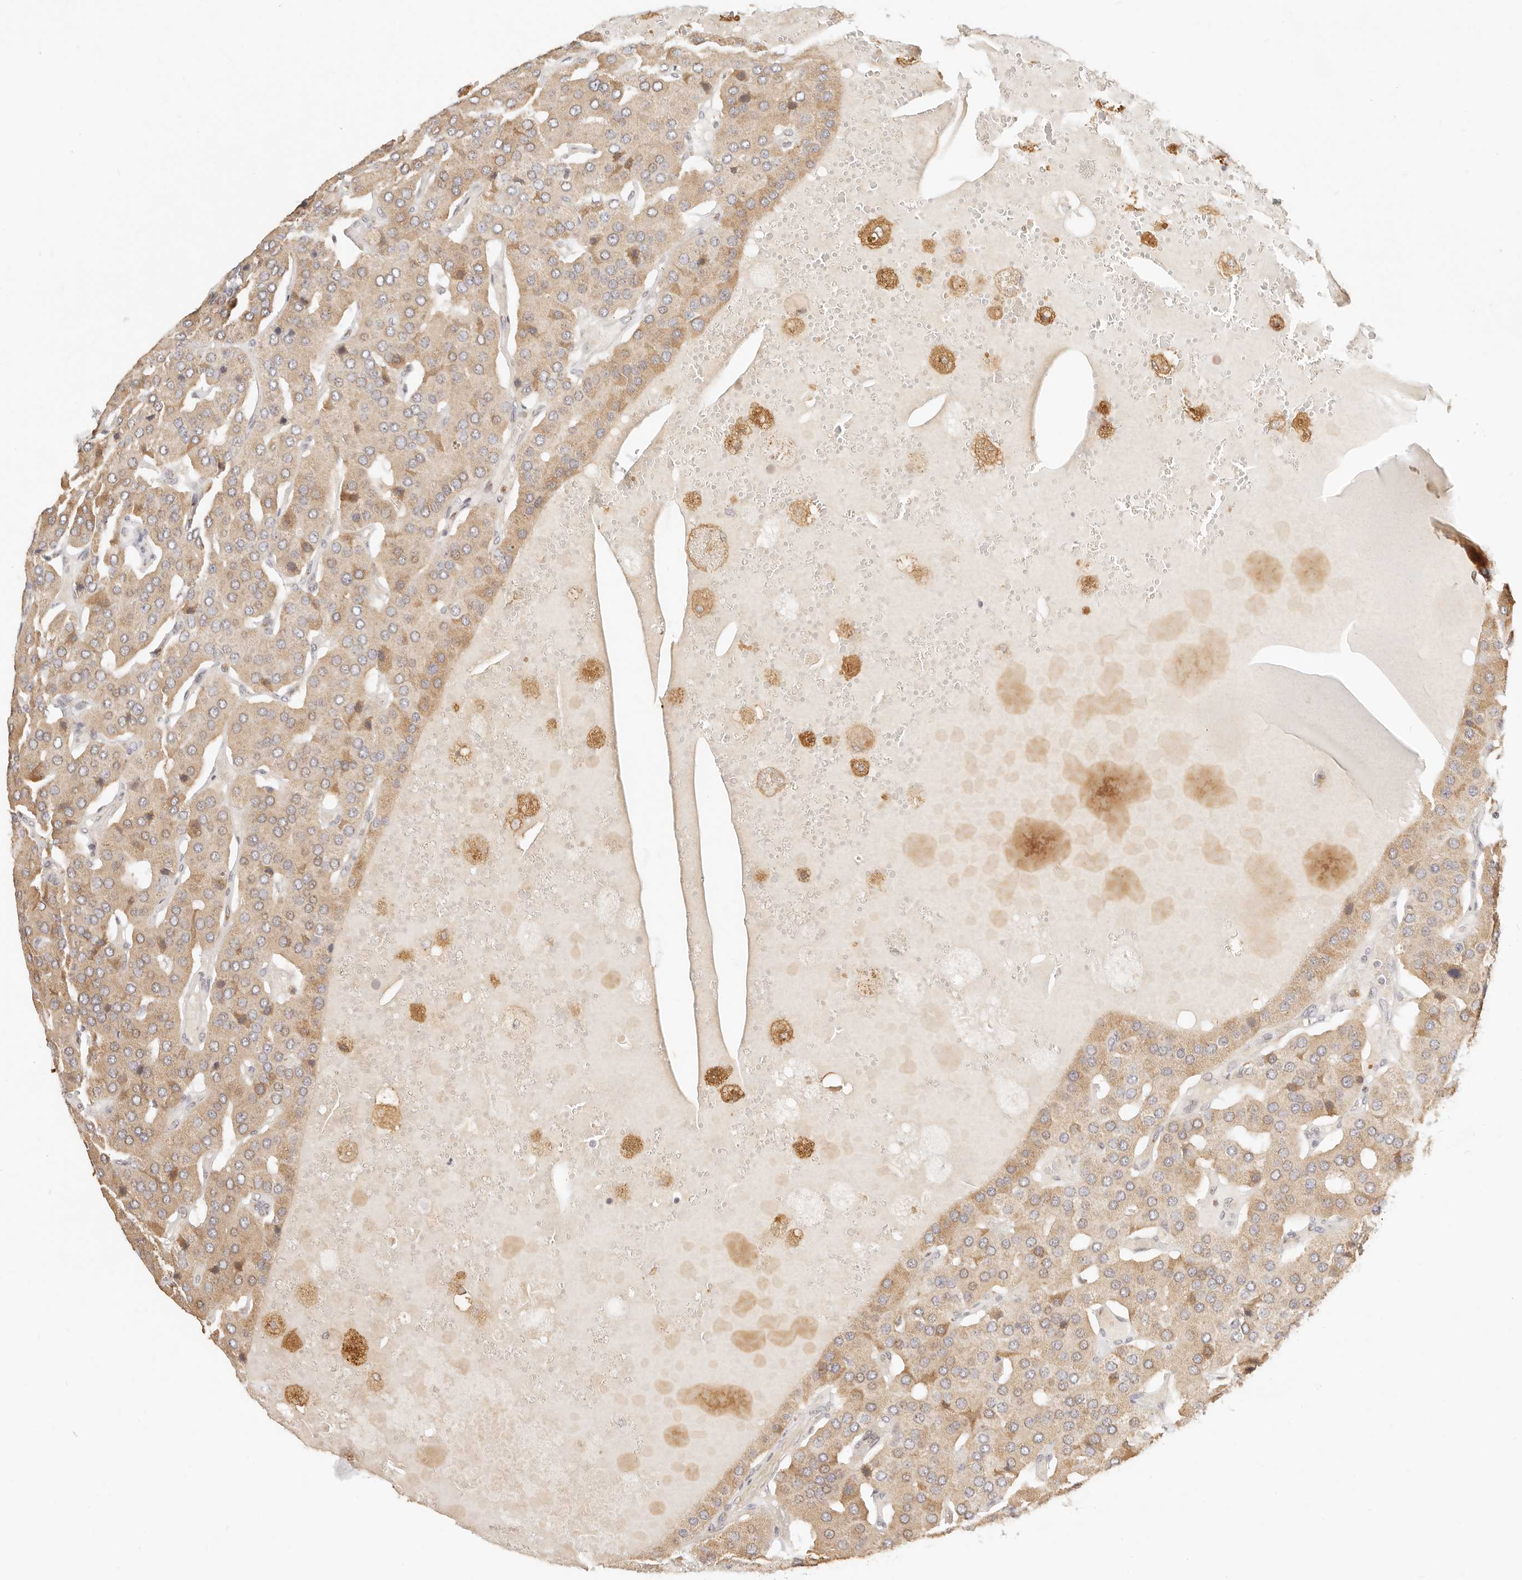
{"staining": {"intensity": "weak", "quantity": ">75%", "location": "cytoplasmic/membranous"}, "tissue": "parathyroid gland", "cell_type": "Glandular cells", "image_type": "normal", "snomed": [{"axis": "morphology", "description": "Normal tissue, NOS"}, {"axis": "morphology", "description": "Adenoma, NOS"}, {"axis": "topography", "description": "Parathyroid gland"}], "caption": "This is a histology image of IHC staining of normal parathyroid gland, which shows weak staining in the cytoplasmic/membranous of glandular cells.", "gene": "FAM20B", "patient": {"sex": "female", "age": 86}}